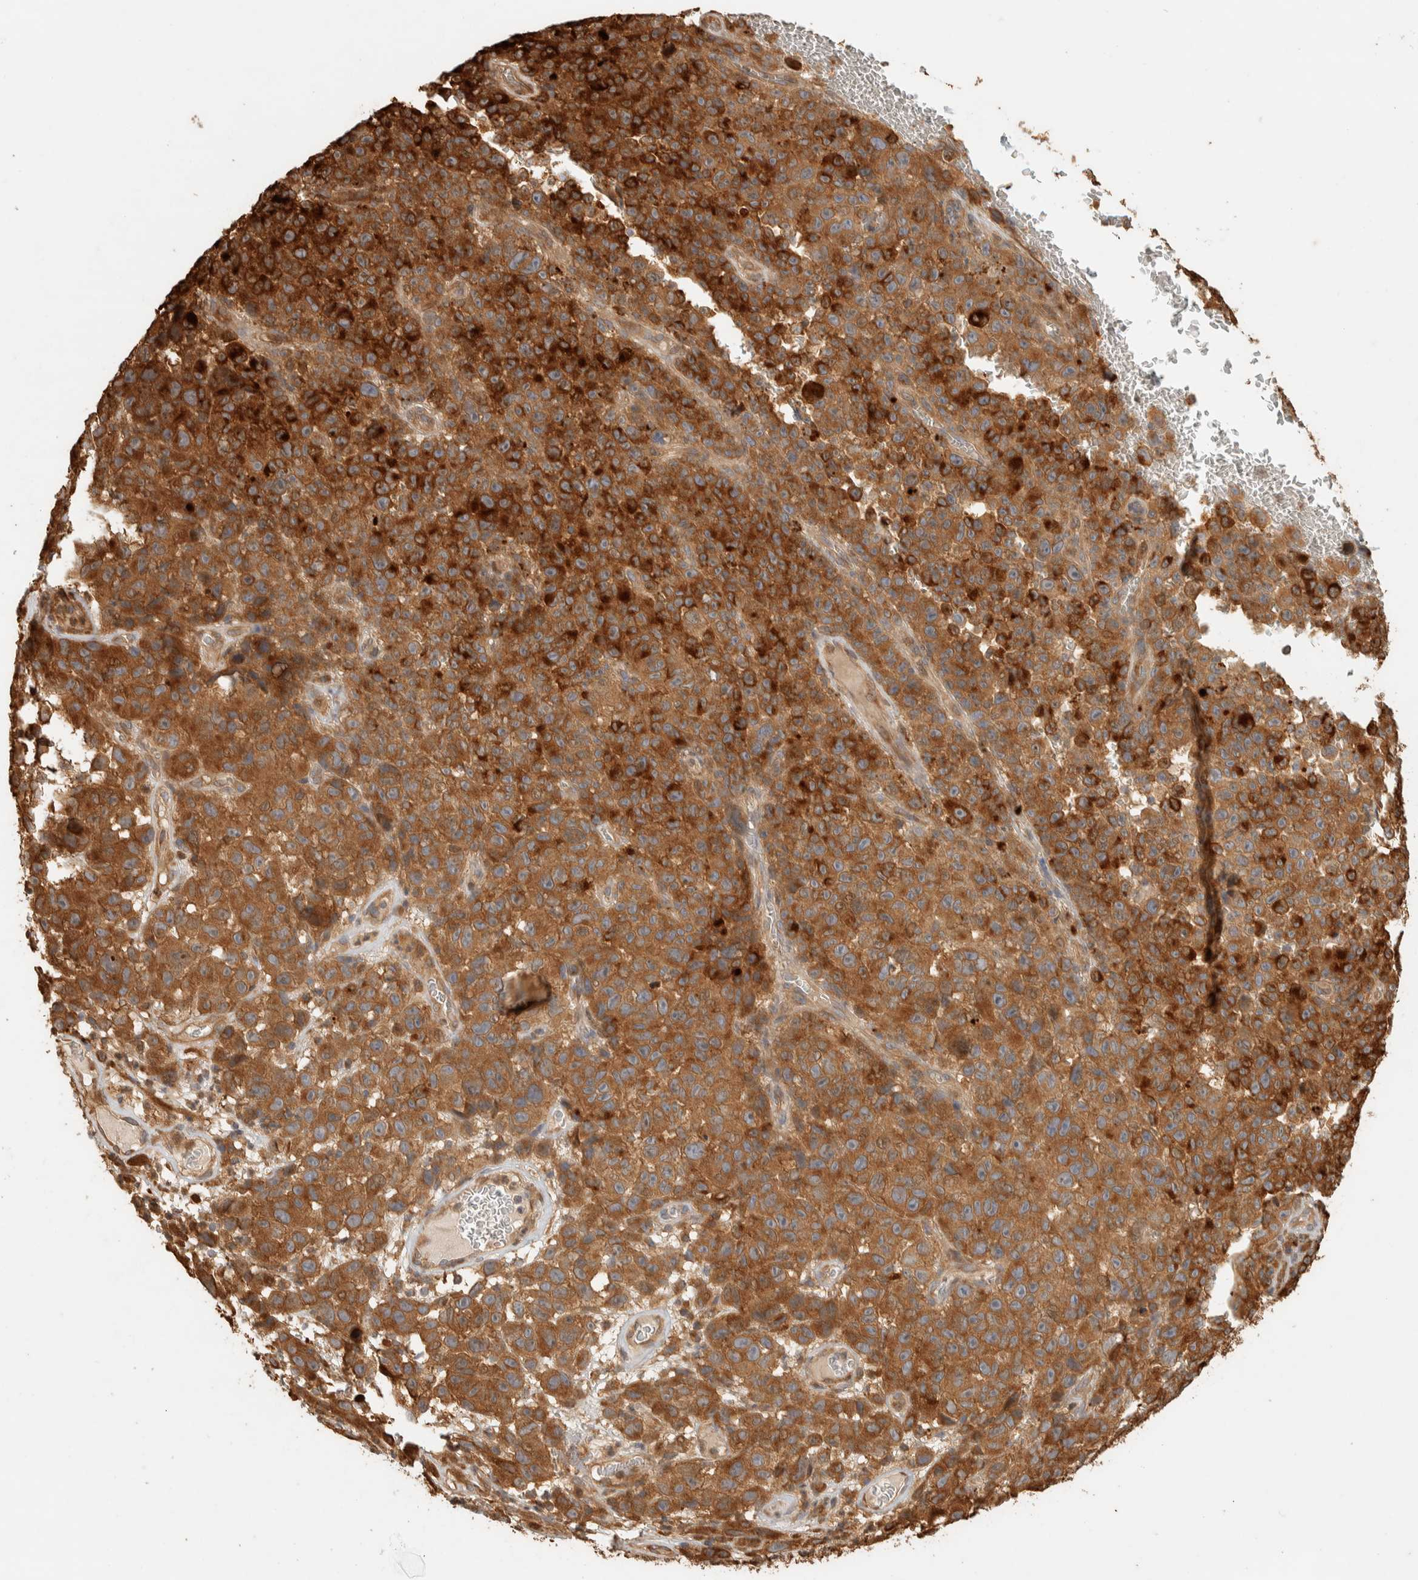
{"staining": {"intensity": "strong", "quantity": ">75%", "location": "cytoplasmic/membranous"}, "tissue": "melanoma", "cell_type": "Tumor cells", "image_type": "cancer", "snomed": [{"axis": "morphology", "description": "Malignant melanoma, NOS"}, {"axis": "topography", "description": "Skin"}], "caption": "High-magnification brightfield microscopy of malignant melanoma stained with DAB (3,3'-diaminobenzidine) (brown) and counterstained with hematoxylin (blue). tumor cells exhibit strong cytoplasmic/membranous positivity is appreciated in approximately>75% of cells. (DAB (3,3'-diaminobenzidine) IHC, brown staining for protein, blue staining for nuclei).", "gene": "EXOC7", "patient": {"sex": "female", "age": 82}}